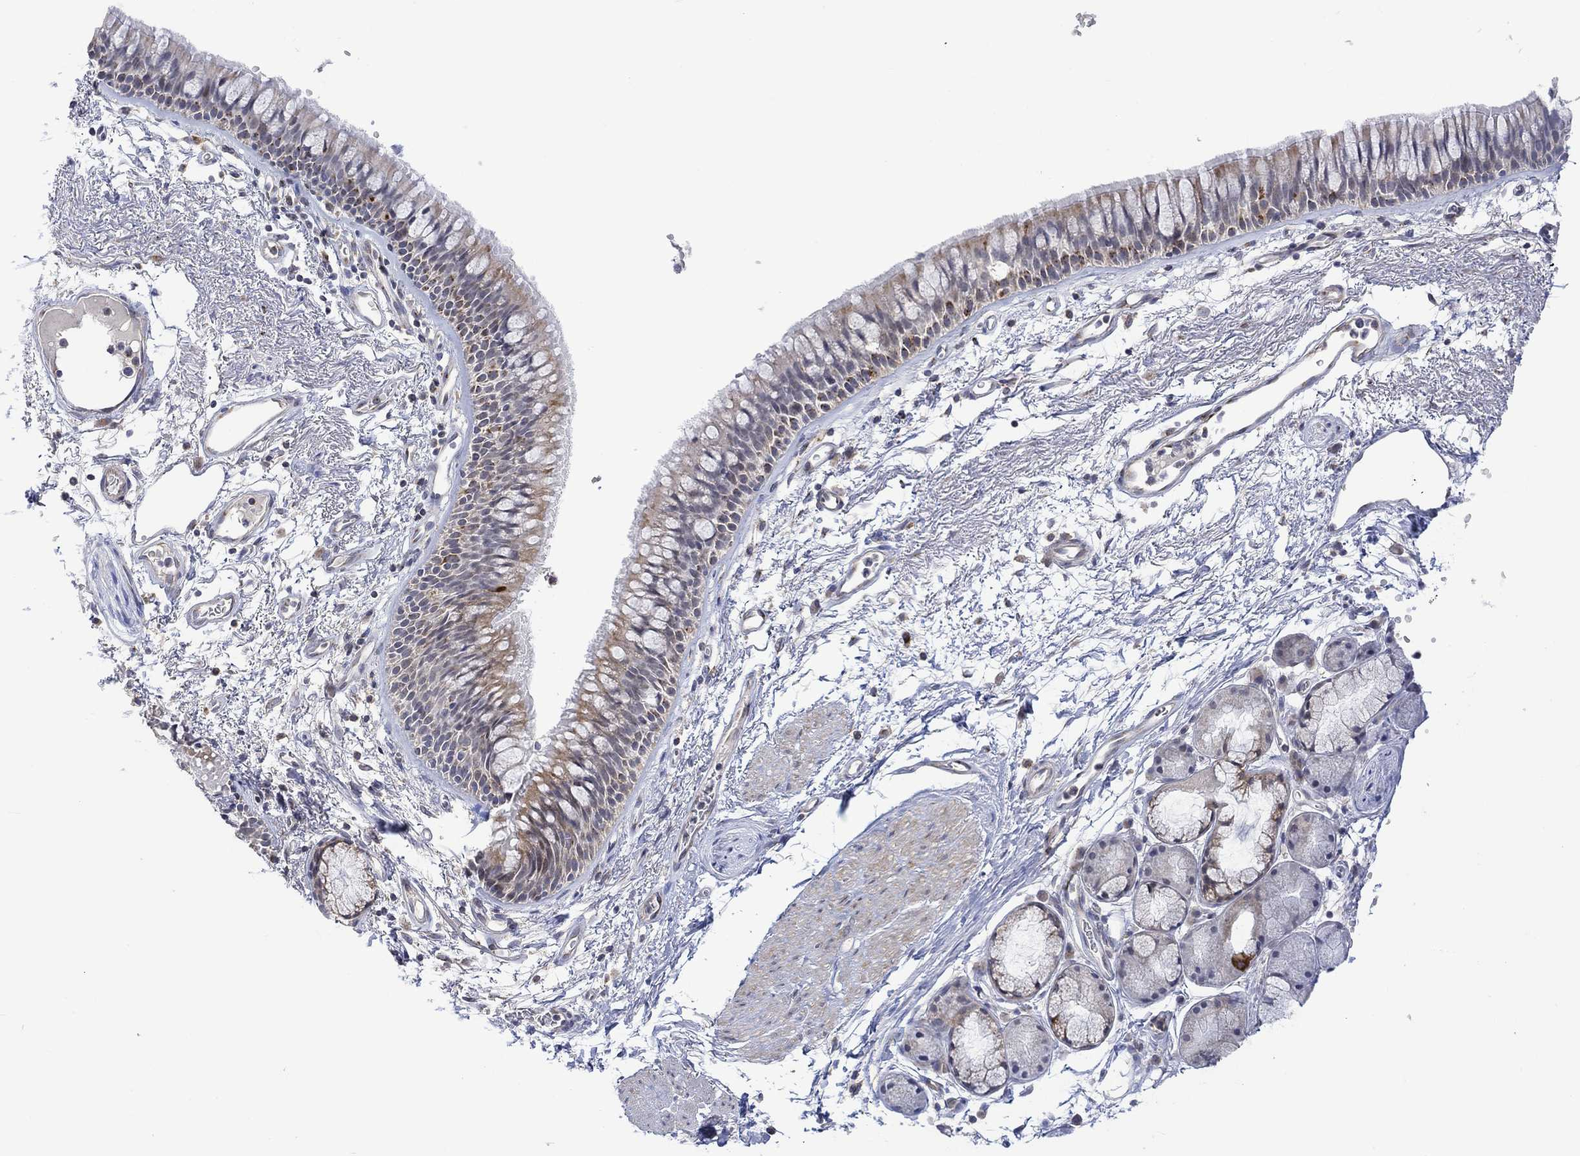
{"staining": {"intensity": "weak", "quantity": "25%-75%", "location": "cytoplasmic/membranous"}, "tissue": "bronchus", "cell_type": "Respiratory epithelial cells", "image_type": "normal", "snomed": [{"axis": "morphology", "description": "Normal tissue, NOS"}, {"axis": "topography", "description": "Cartilage tissue"}, {"axis": "topography", "description": "Bronchus"}], "caption": "Brown immunohistochemical staining in benign bronchus displays weak cytoplasmic/membranous staining in approximately 25%-75% of respiratory epithelial cells. The staining was performed using DAB (3,3'-diaminobenzidine), with brown indicating positive protein expression. Nuclei are stained blue with hematoxylin.", "gene": "SLC48A1", "patient": {"sex": "male", "age": 66}}